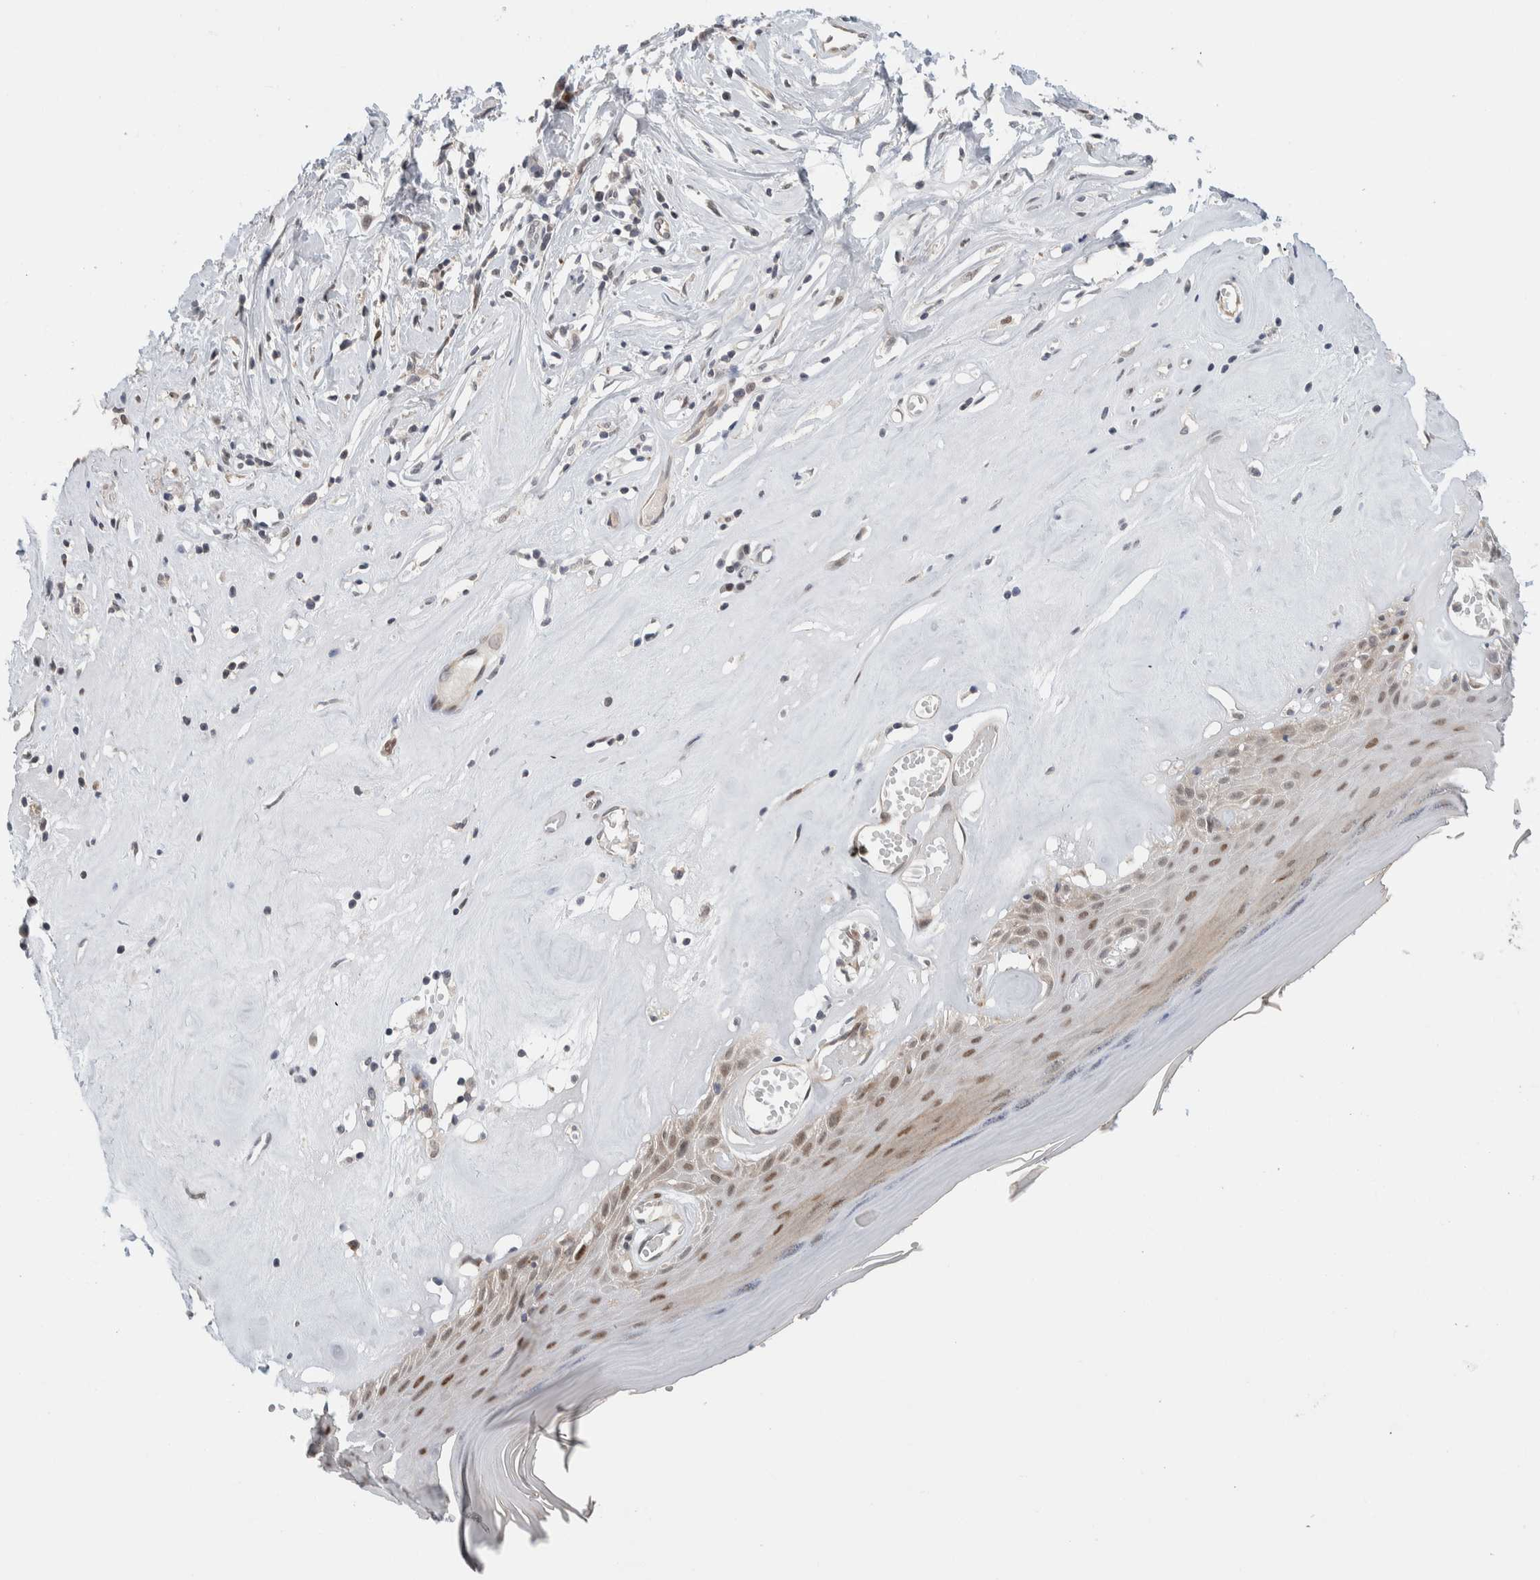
{"staining": {"intensity": "moderate", "quantity": "25%-75%", "location": "nuclear"}, "tissue": "skin", "cell_type": "Epidermal cells", "image_type": "normal", "snomed": [{"axis": "morphology", "description": "Normal tissue, NOS"}, {"axis": "morphology", "description": "Inflammation, NOS"}, {"axis": "topography", "description": "Vulva"}], "caption": "IHC (DAB (3,3'-diaminobenzidine)) staining of unremarkable human skin shows moderate nuclear protein expression in about 25%-75% of epidermal cells.", "gene": "NCR3LG1", "patient": {"sex": "female", "age": 84}}